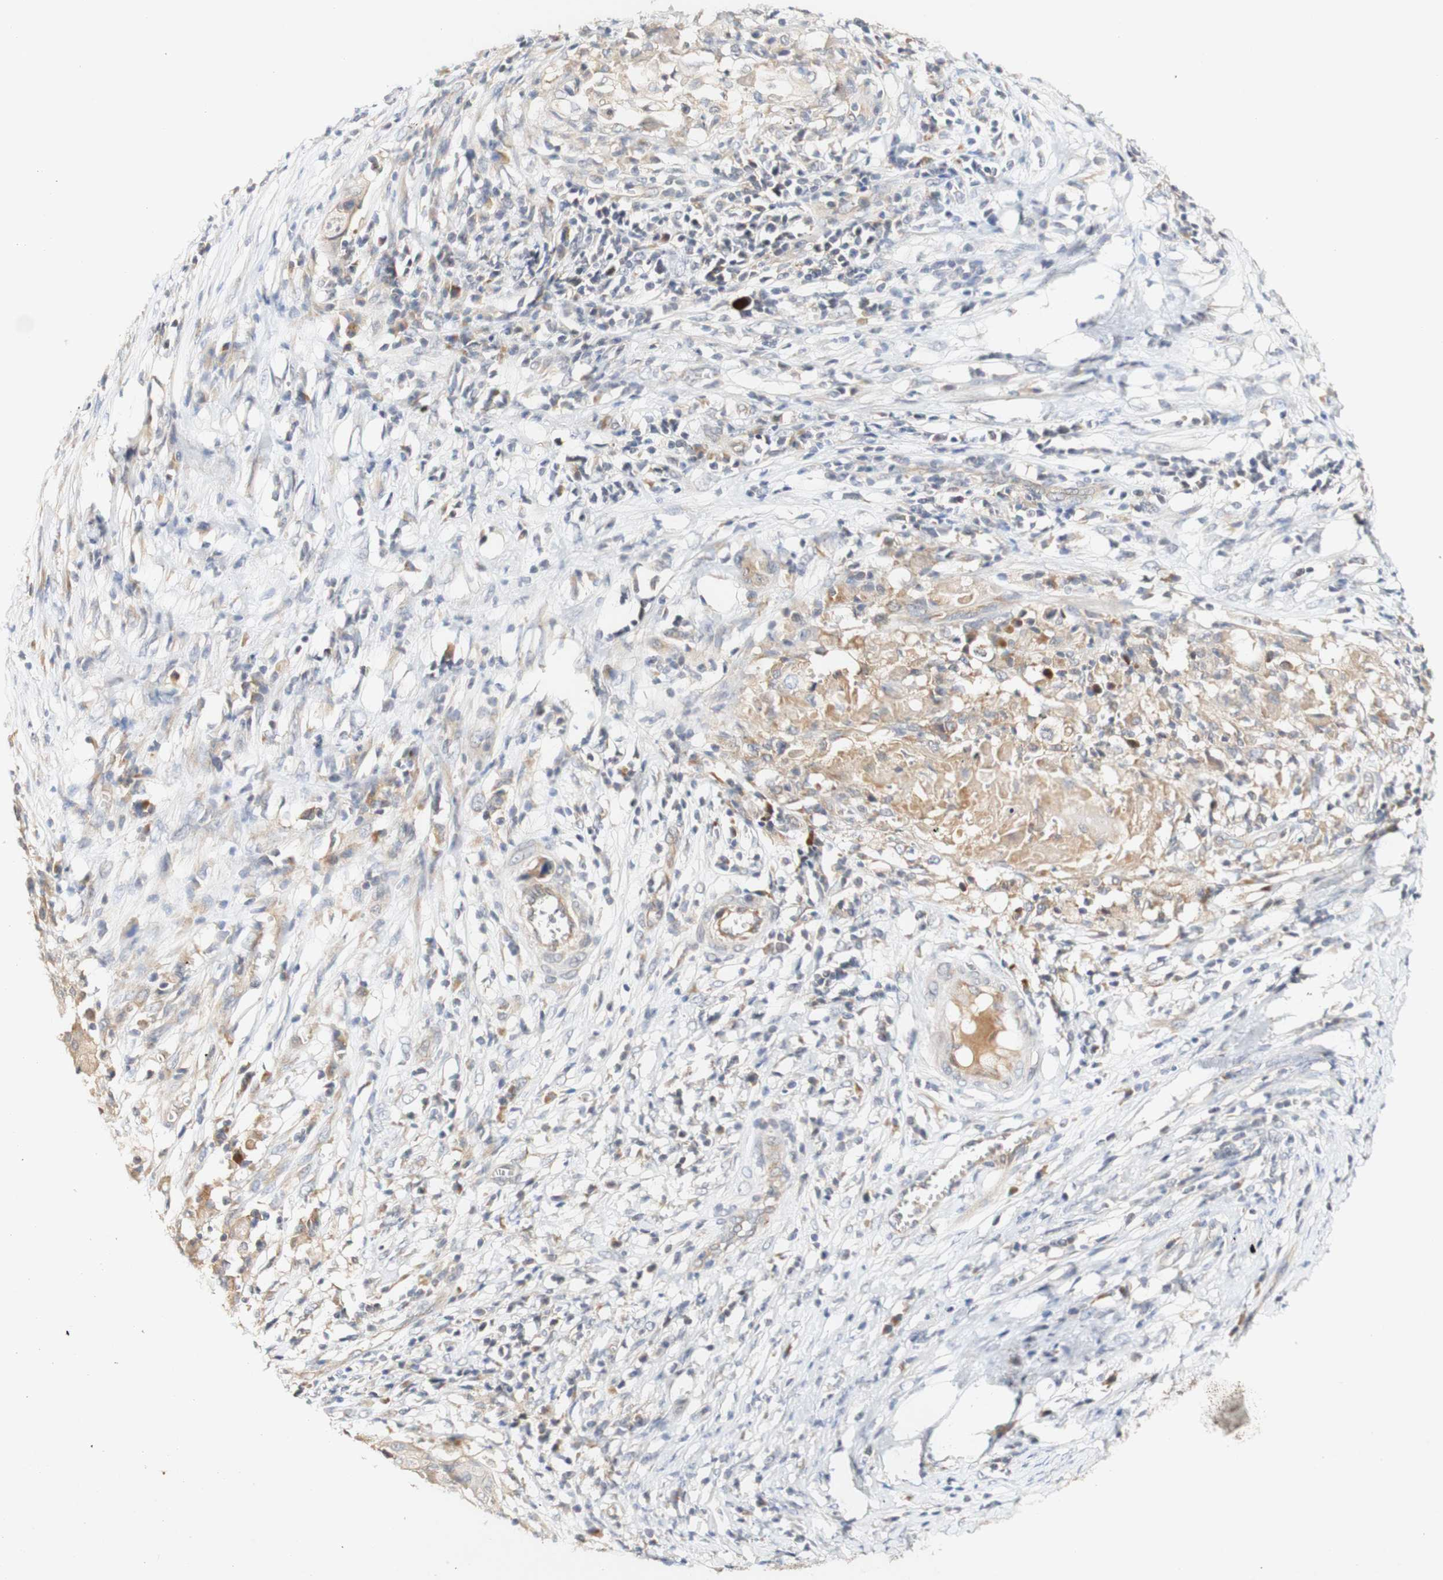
{"staining": {"intensity": "weak", "quantity": ">75%", "location": "cytoplasmic/membranous"}, "tissue": "cervical cancer", "cell_type": "Tumor cells", "image_type": "cancer", "snomed": [{"axis": "morphology", "description": "Squamous cell carcinoma, NOS"}, {"axis": "topography", "description": "Cervix"}], "caption": "Protein analysis of squamous cell carcinoma (cervical) tissue displays weak cytoplasmic/membranous staining in approximately >75% of tumor cells. (DAB IHC with brightfield microscopy, high magnification).", "gene": "PIN1", "patient": {"sex": "female", "age": 39}}